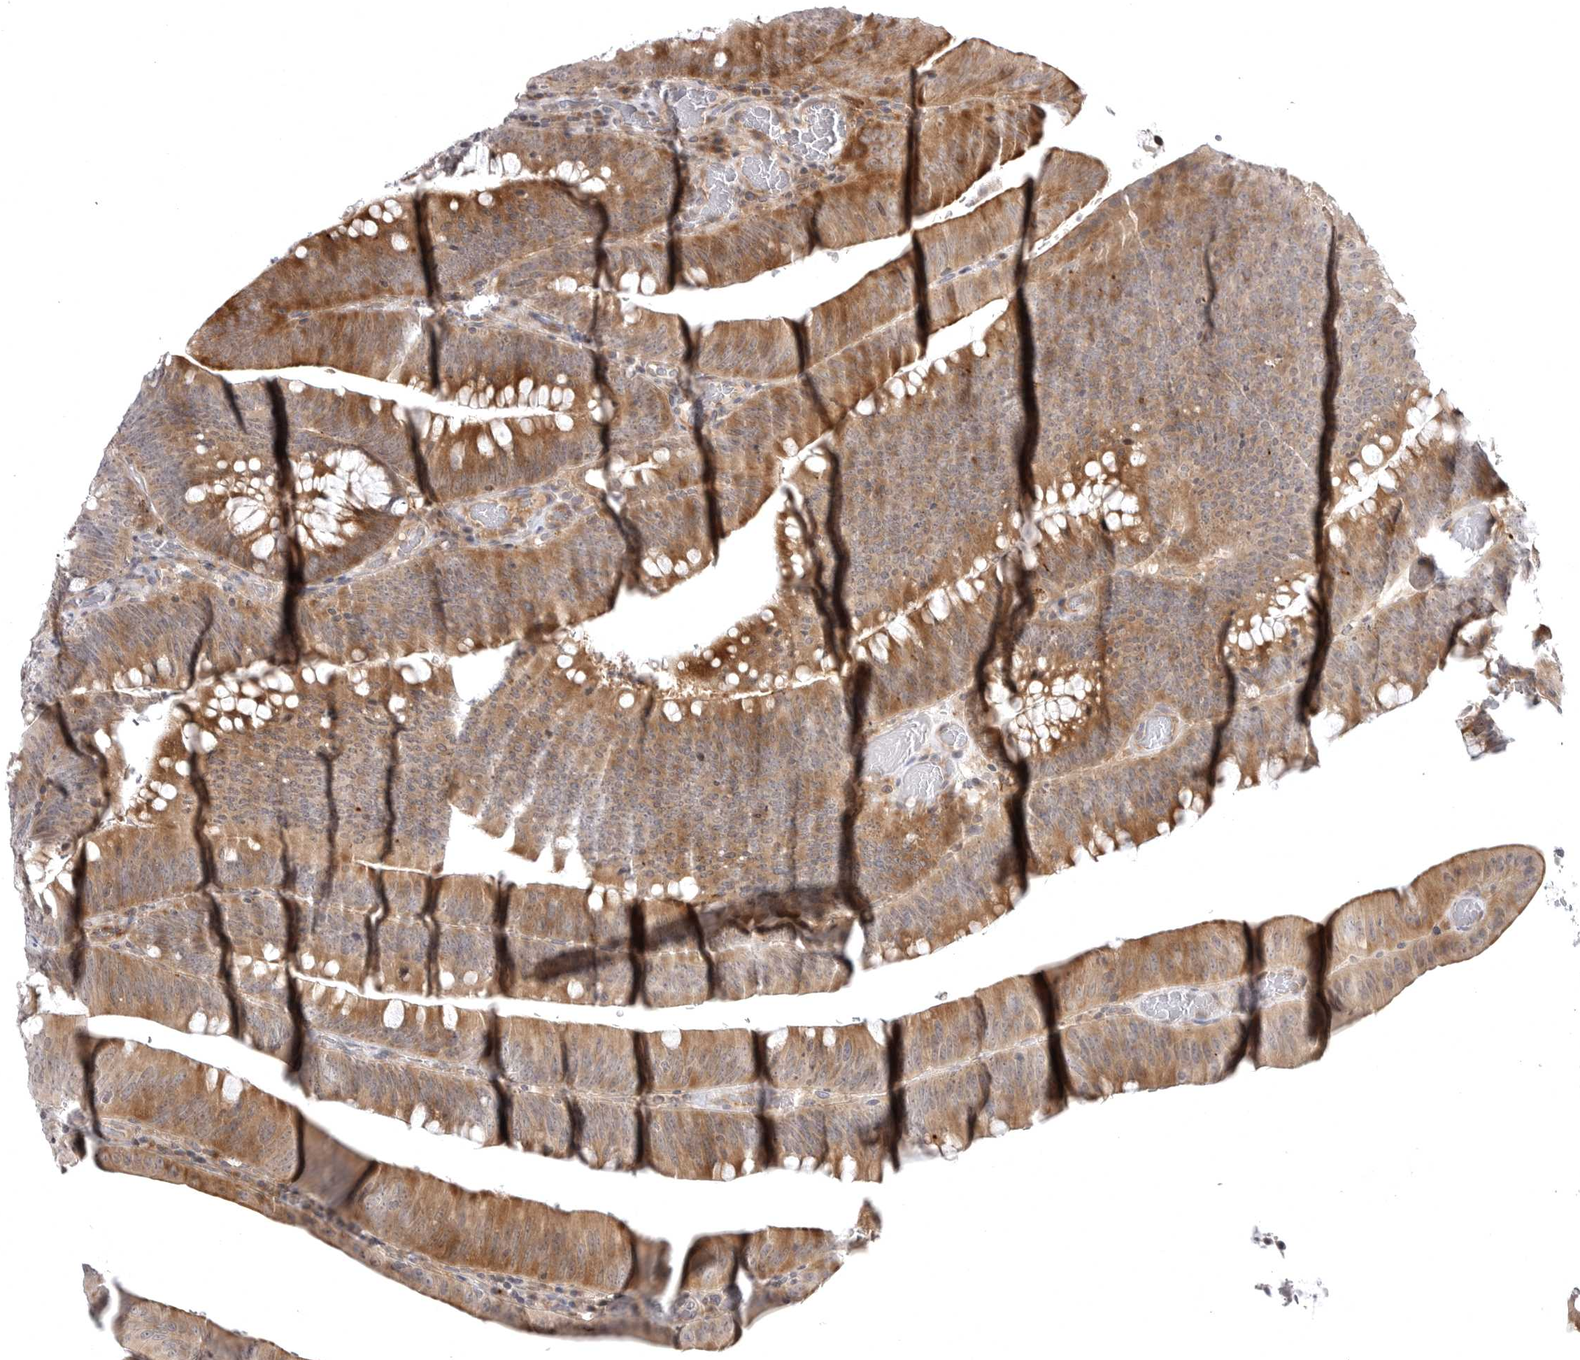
{"staining": {"intensity": "moderate", "quantity": ">75%", "location": "cytoplasmic/membranous"}, "tissue": "colorectal cancer", "cell_type": "Tumor cells", "image_type": "cancer", "snomed": [{"axis": "morphology", "description": "Normal tissue, NOS"}, {"axis": "topography", "description": "Colon"}], "caption": "Tumor cells reveal moderate cytoplasmic/membranous expression in about >75% of cells in colorectal cancer.", "gene": "CD300LD", "patient": {"sex": "female", "age": 82}}